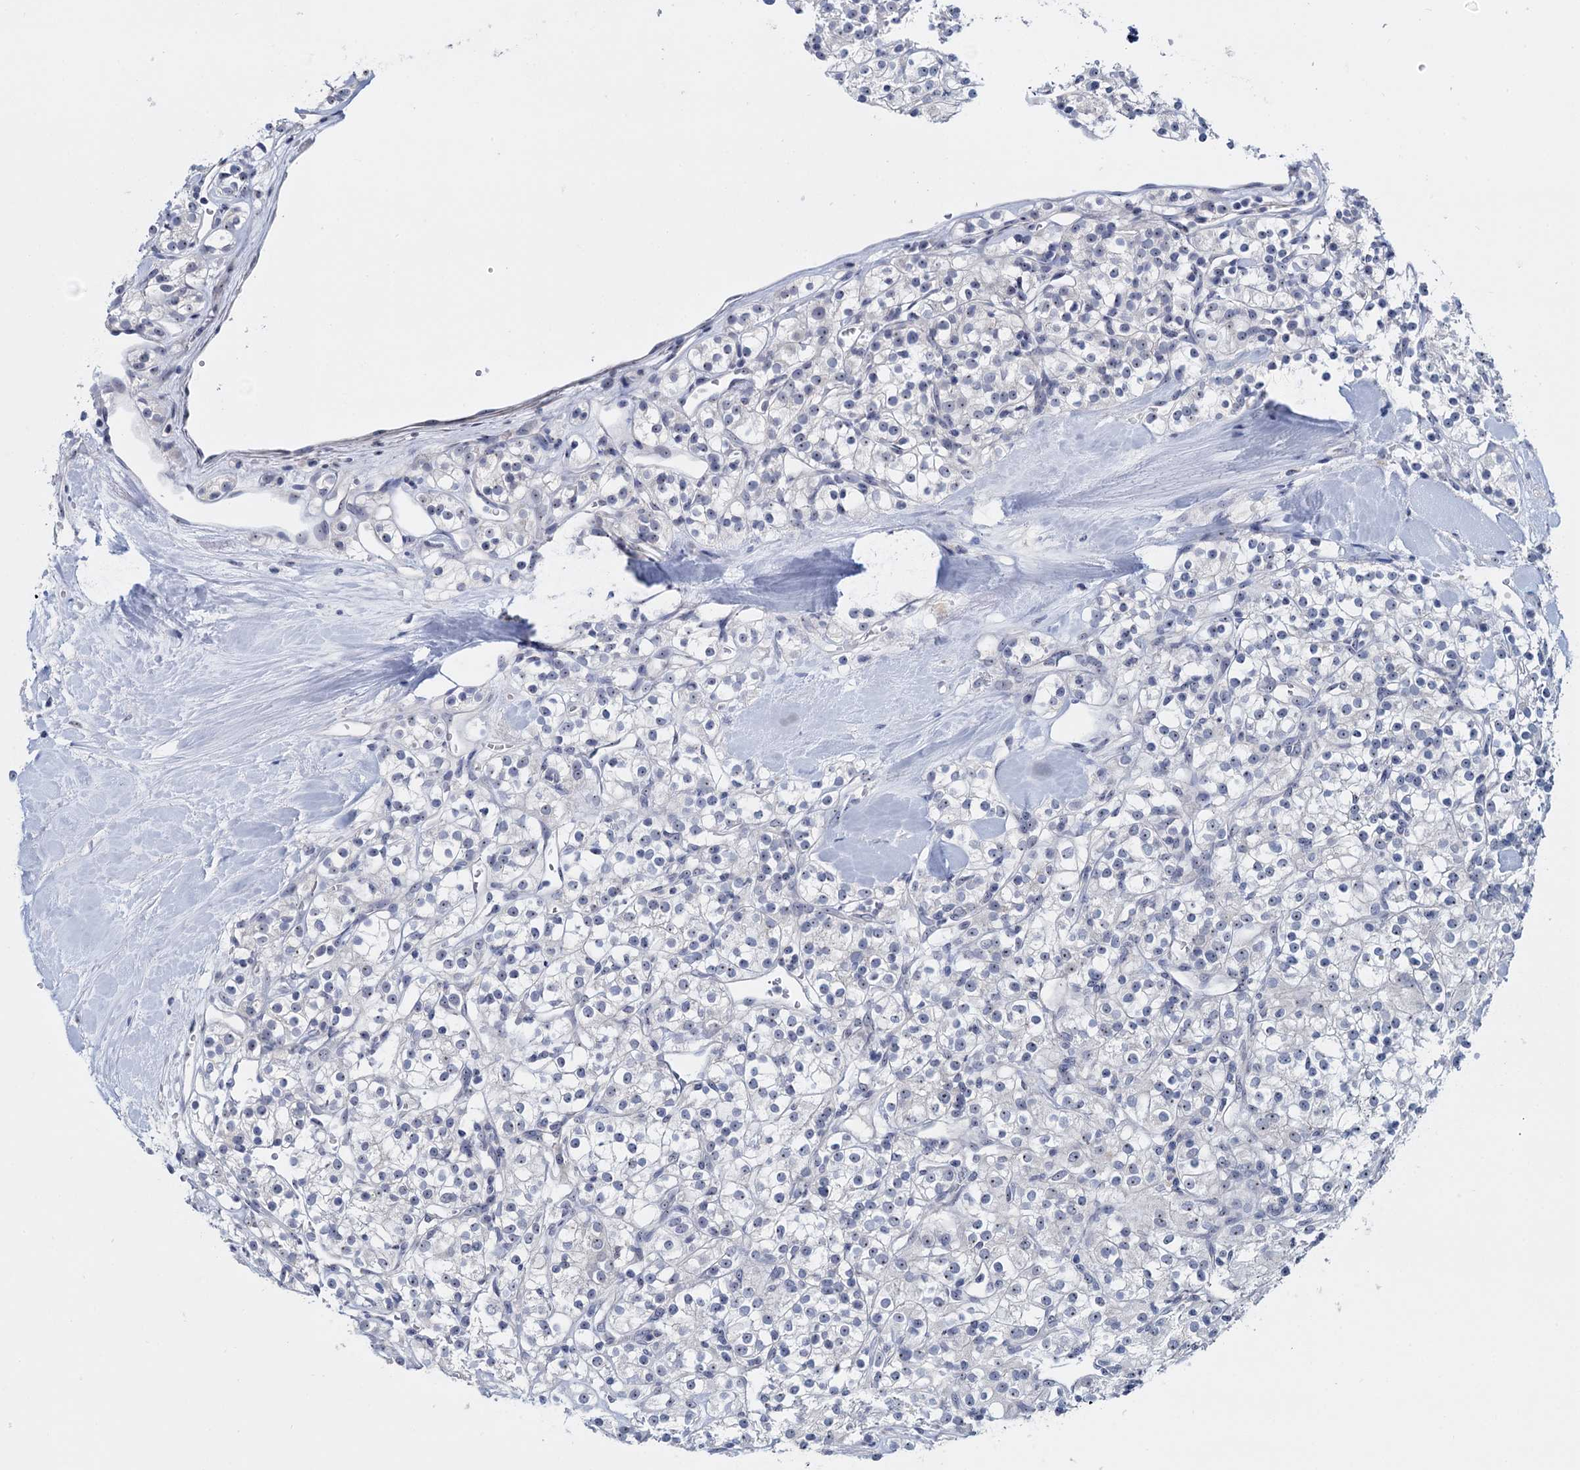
{"staining": {"intensity": "negative", "quantity": "none", "location": "none"}, "tissue": "renal cancer", "cell_type": "Tumor cells", "image_type": "cancer", "snomed": [{"axis": "morphology", "description": "Adenocarcinoma, NOS"}, {"axis": "topography", "description": "Kidney"}], "caption": "An immunohistochemistry micrograph of adenocarcinoma (renal) is shown. There is no staining in tumor cells of adenocarcinoma (renal). Brightfield microscopy of IHC stained with DAB (3,3'-diaminobenzidine) (brown) and hematoxylin (blue), captured at high magnification.", "gene": "SFN", "patient": {"sex": "male", "age": 77}}